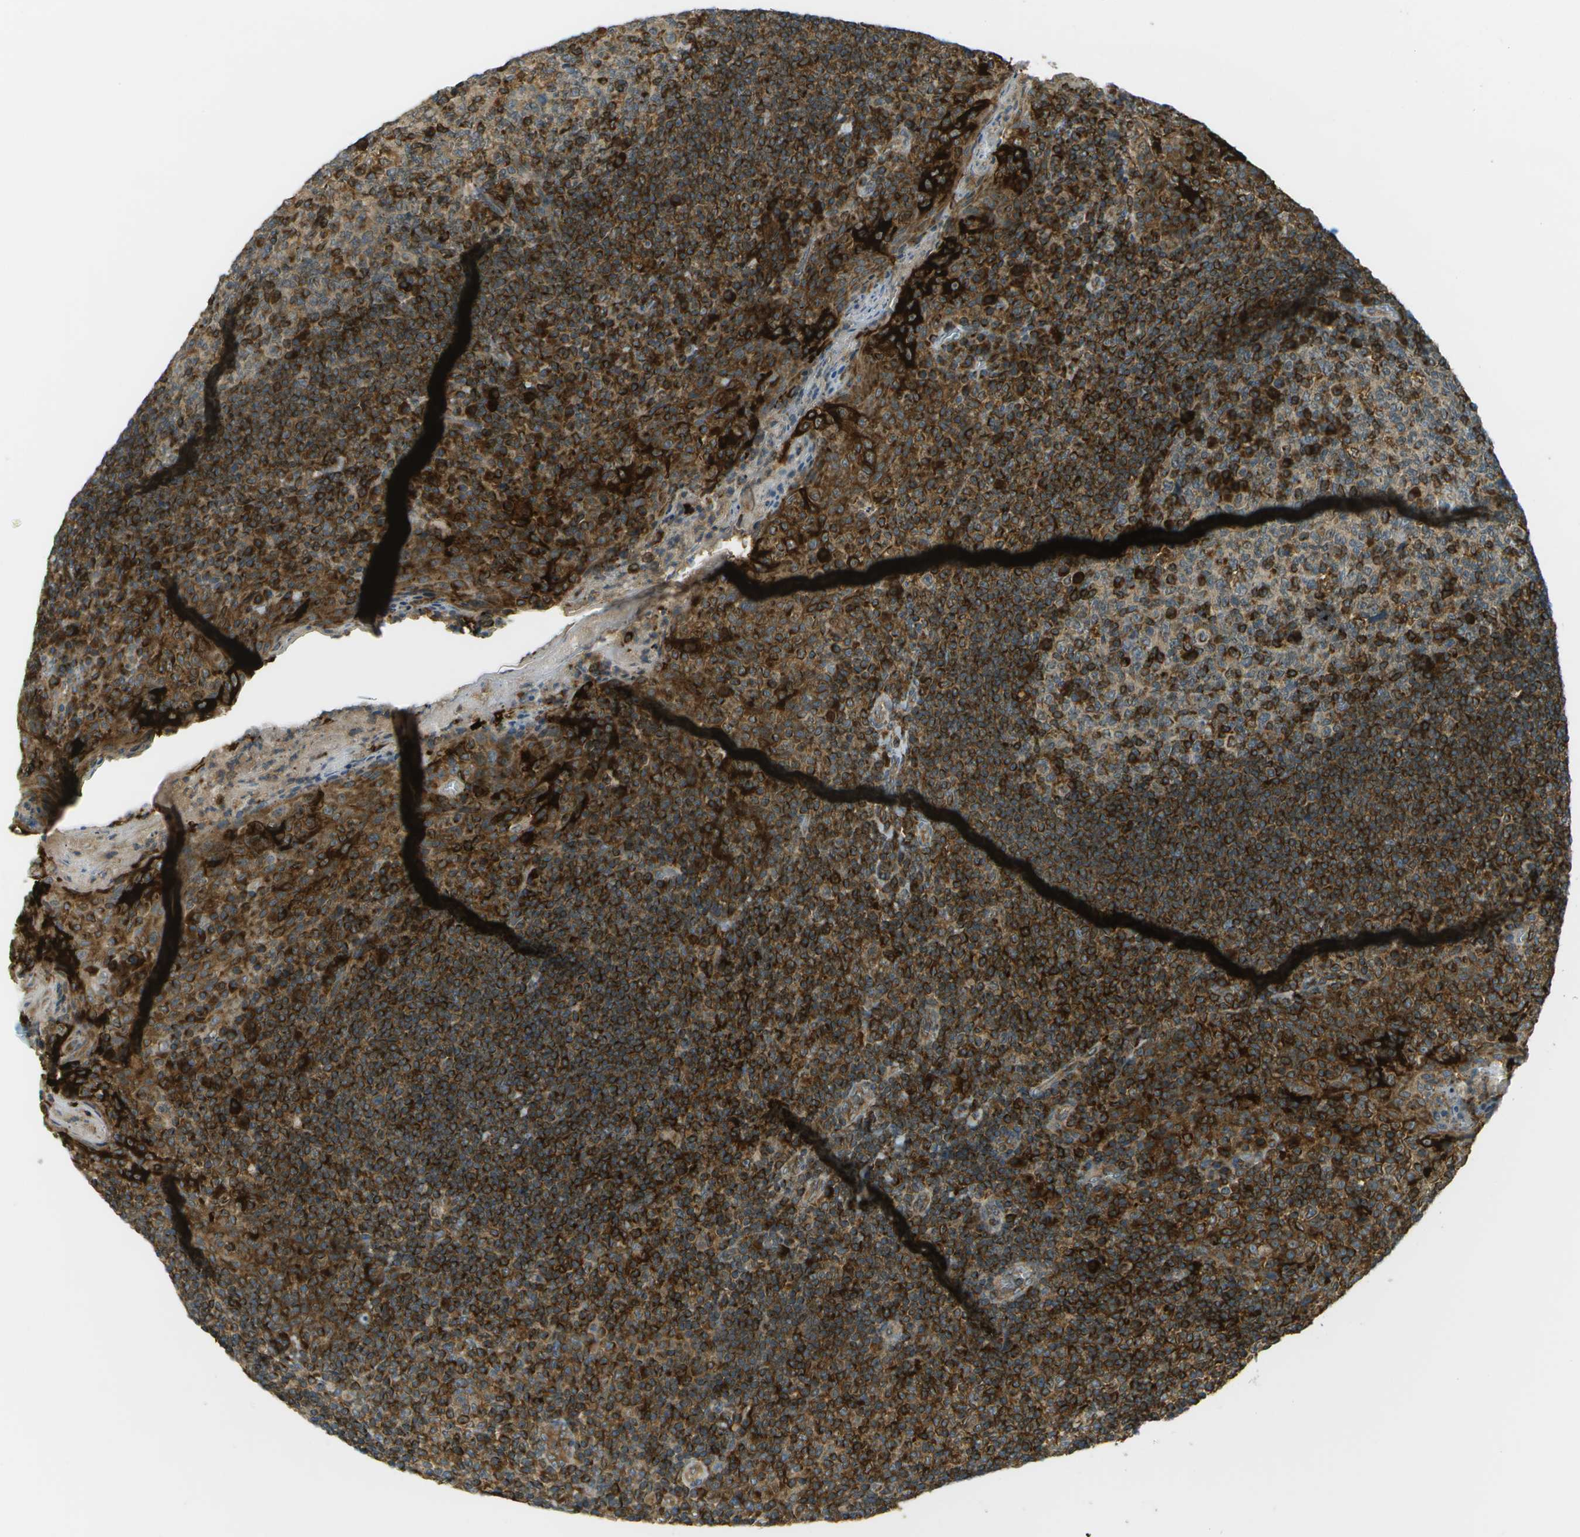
{"staining": {"intensity": "strong", "quantity": "<25%", "location": "cytoplasmic/membranous"}, "tissue": "tonsil", "cell_type": "Germinal center cells", "image_type": "normal", "snomed": [{"axis": "morphology", "description": "Normal tissue, NOS"}, {"axis": "topography", "description": "Tonsil"}], "caption": "Immunohistochemistry staining of normal tonsil, which shows medium levels of strong cytoplasmic/membranous expression in about <25% of germinal center cells indicating strong cytoplasmic/membranous protein positivity. The staining was performed using DAB (brown) for protein detection and nuclei were counterstained in hematoxylin (blue).", "gene": "TMTC1", "patient": {"sex": "male", "age": 17}}